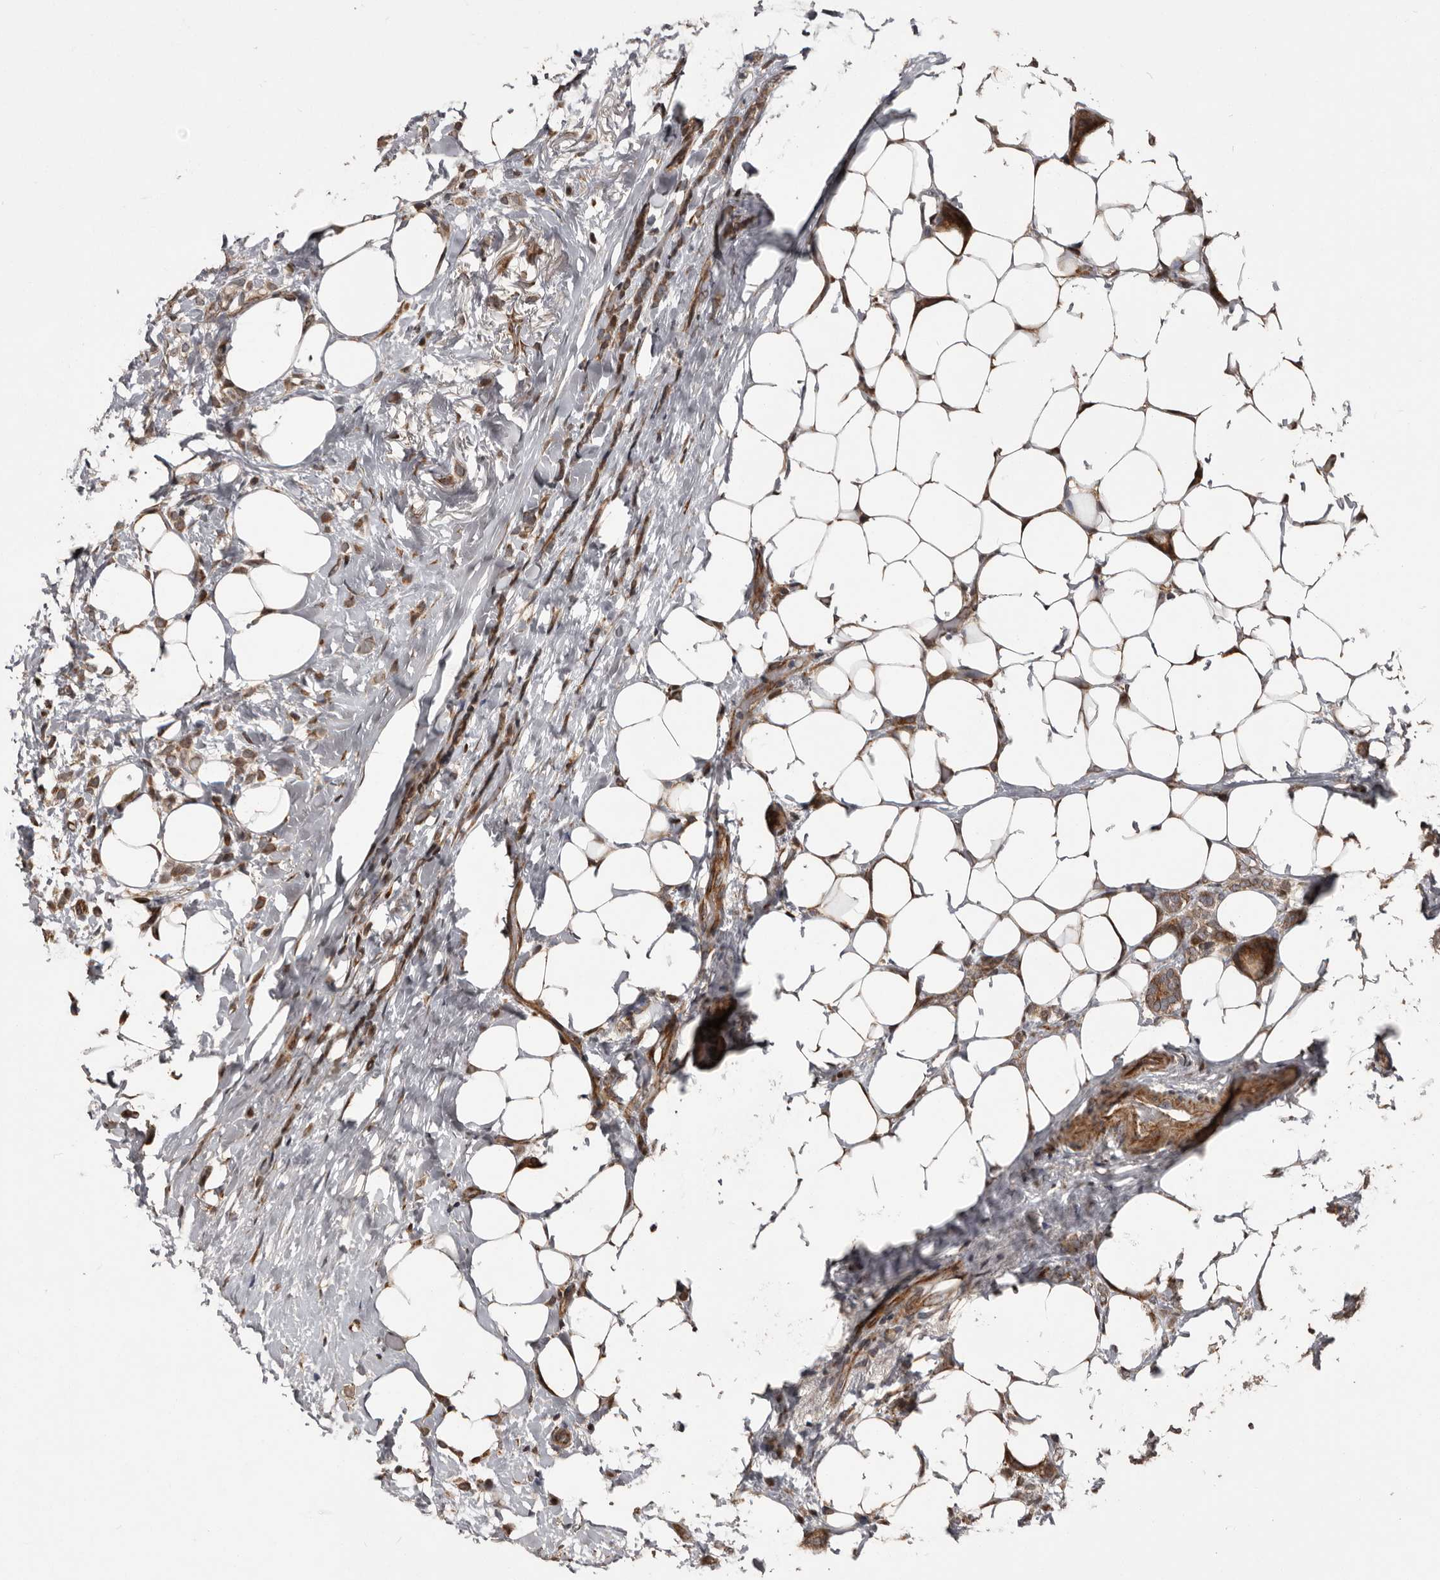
{"staining": {"intensity": "moderate", "quantity": ">75%", "location": "cytoplasmic/membranous"}, "tissue": "breast cancer", "cell_type": "Tumor cells", "image_type": "cancer", "snomed": [{"axis": "morphology", "description": "Lobular carcinoma"}, {"axis": "topography", "description": "Breast"}], "caption": "Immunohistochemistry (IHC) staining of lobular carcinoma (breast), which demonstrates medium levels of moderate cytoplasmic/membranous staining in approximately >75% of tumor cells indicating moderate cytoplasmic/membranous protein expression. The staining was performed using DAB (3,3'-diaminobenzidine) (brown) for protein detection and nuclei were counterstained in hematoxylin (blue).", "gene": "SERTAD4", "patient": {"sex": "female", "age": 50}}